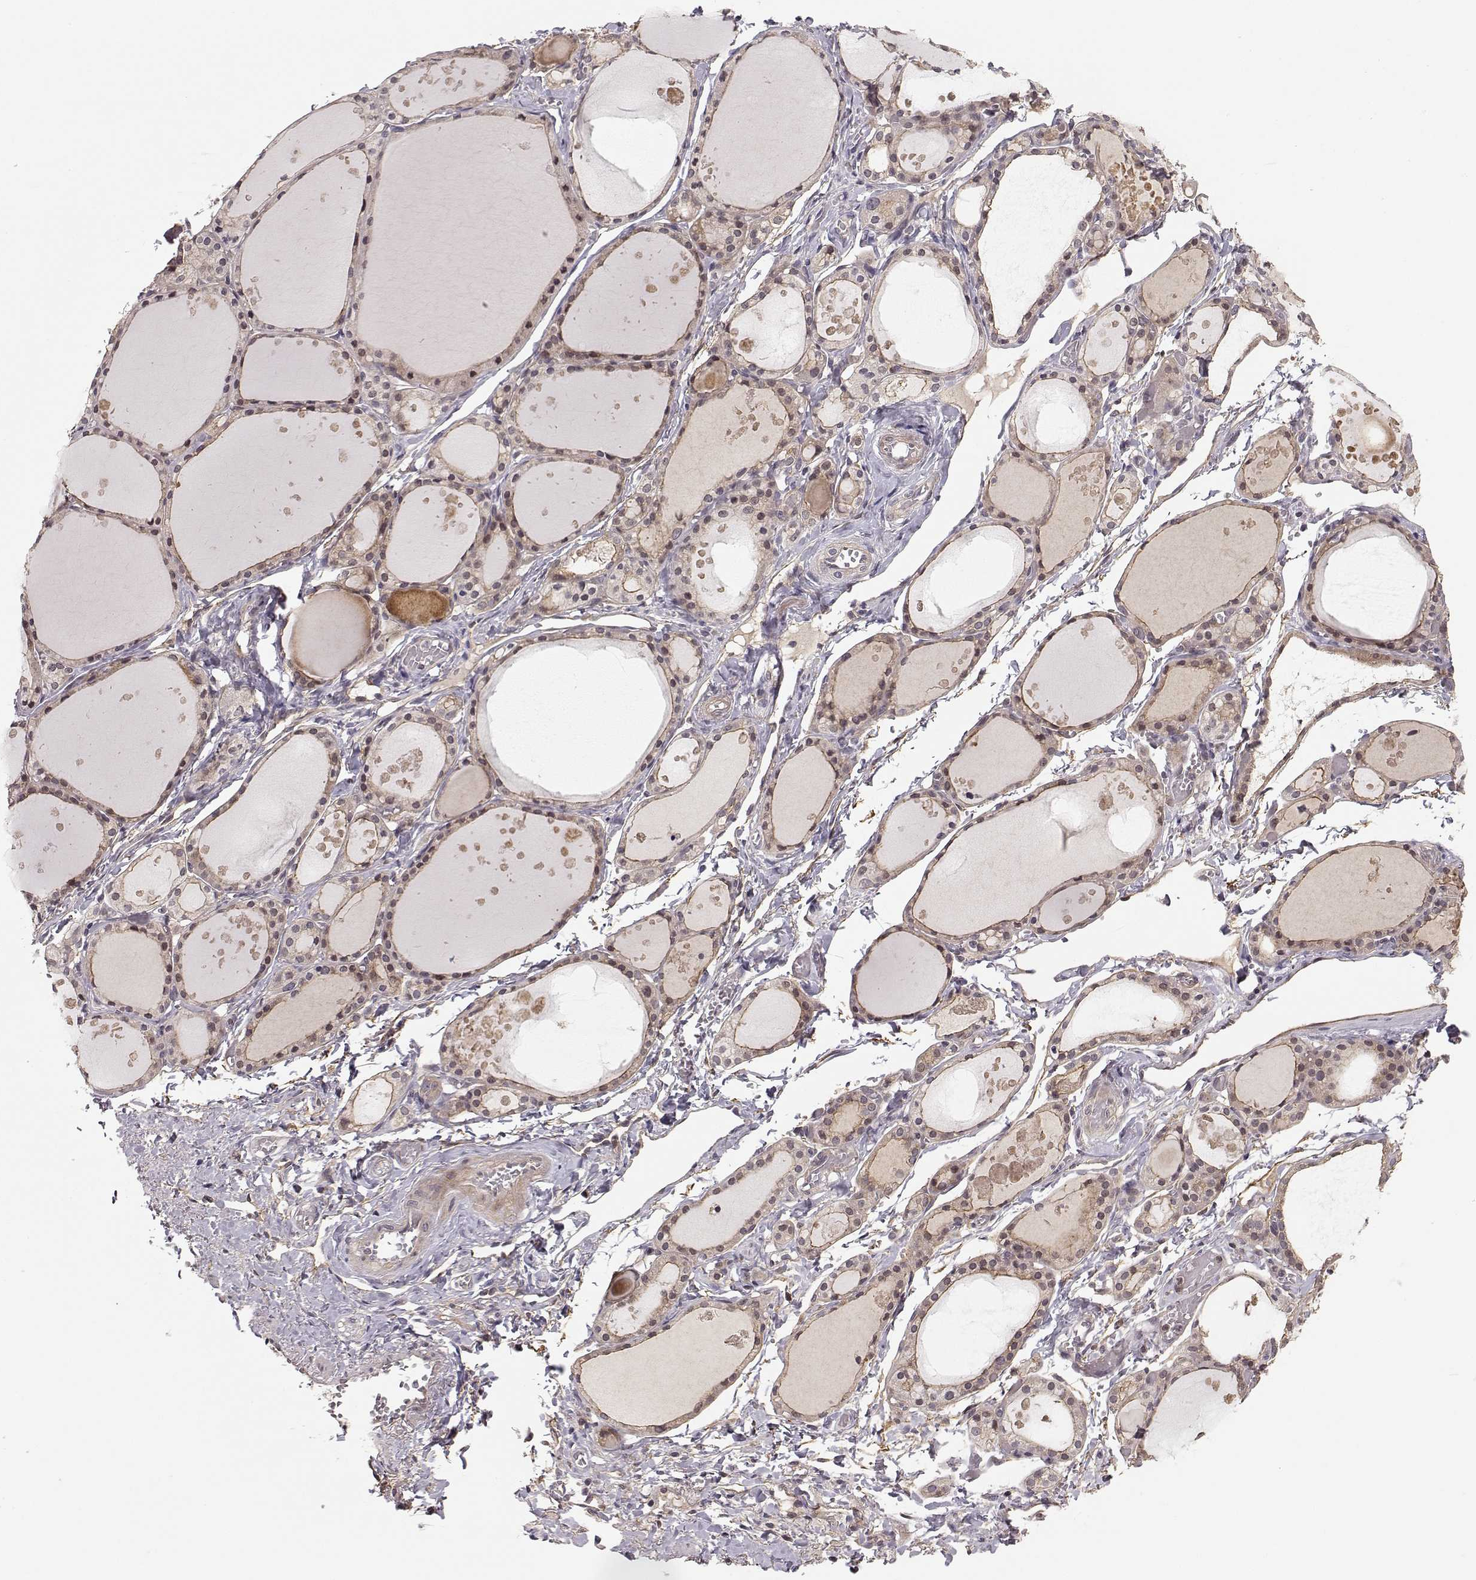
{"staining": {"intensity": "weak", "quantity": "25%-75%", "location": "cytoplasmic/membranous"}, "tissue": "thyroid gland", "cell_type": "Glandular cells", "image_type": "normal", "snomed": [{"axis": "morphology", "description": "Normal tissue, NOS"}, {"axis": "topography", "description": "Thyroid gland"}], "caption": "Protein analysis of normal thyroid gland exhibits weak cytoplasmic/membranous expression in about 25%-75% of glandular cells. (brown staining indicates protein expression, while blue staining denotes nuclei).", "gene": "PLEKHG3", "patient": {"sex": "male", "age": 68}}